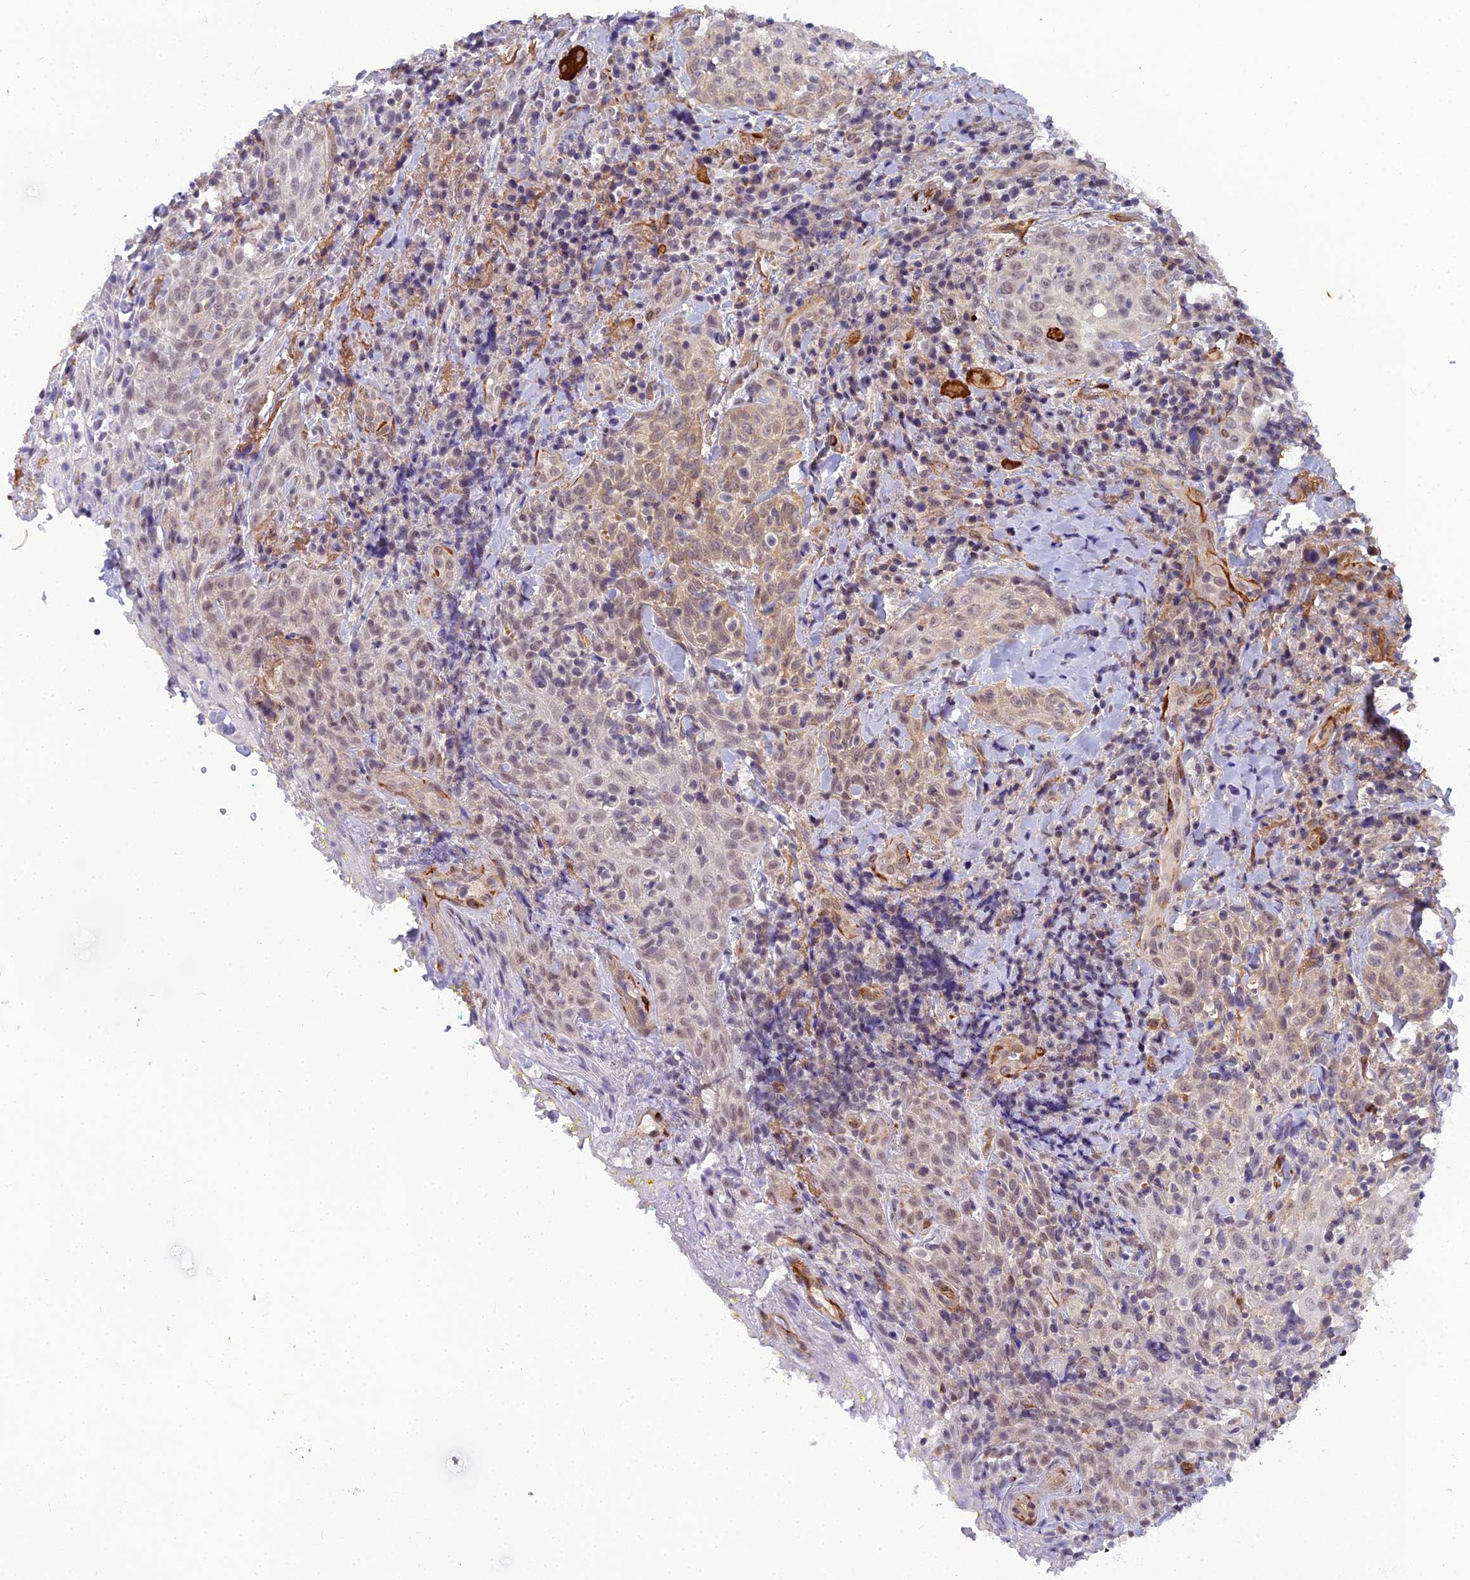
{"staining": {"intensity": "weak", "quantity": ">75%", "location": "cytoplasmic/membranous,nuclear"}, "tissue": "head and neck cancer", "cell_type": "Tumor cells", "image_type": "cancer", "snomed": [{"axis": "morphology", "description": "Squamous cell carcinoma, NOS"}, {"axis": "topography", "description": "Head-Neck"}], "caption": "IHC staining of head and neck cancer (squamous cell carcinoma), which displays low levels of weak cytoplasmic/membranous and nuclear expression in about >75% of tumor cells indicating weak cytoplasmic/membranous and nuclear protein expression. The staining was performed using DAB (3,3'-diaminobenzidine) (brown) for protein detection and nuclei were counterstained in hematoxylin (blue).", "gene": "RGL3", "patient": {"sex": "female", "age": 70}}